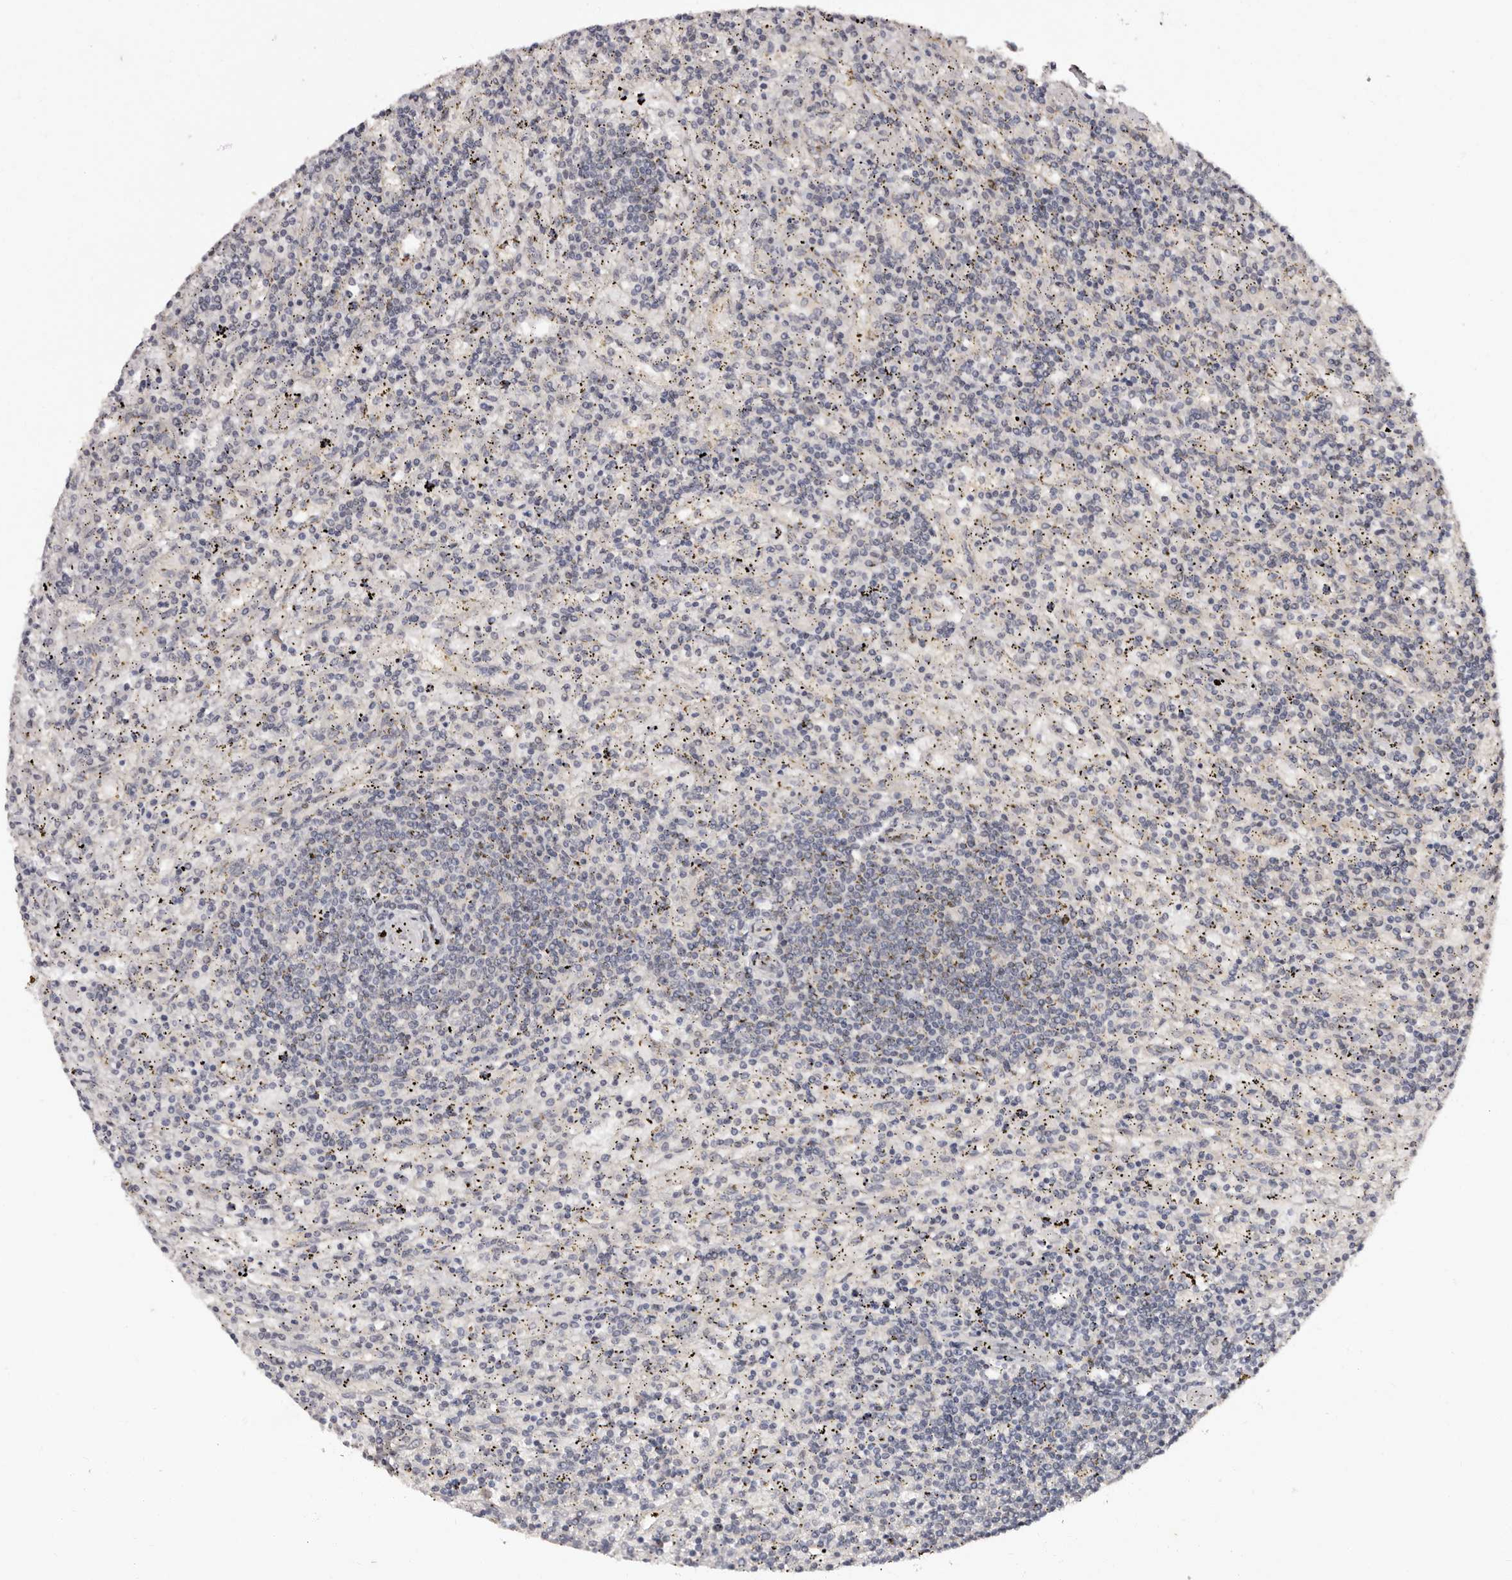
{"staining": {"intensity": "negative", "quantity": "none", "location": "none"}, "tissue": "lymphoma", "cell_type": "Tumor cells", "image_type": "cancer", "snomed": [{"axis": "morphology", "description": "Malignant lymphoma, non-Hodgkin's type, Low grade"}, {"axis": "topography", "description": "Spleen"}], "caption": "The immunohistochemistry histopathology image has no significant positivity in tumor cells of low-grade malignant lymphoma, non-Hodgkin's type tissue. The staining was performed using DAB (3,3'-diaminobenzidine) to visualize the protein expression in brown, while the nuclei were stained in blue with hematoxylin (Magnification: 20x).", "gene": "TBC1D22B", "patient": {"sex": "male", "age": 76}}